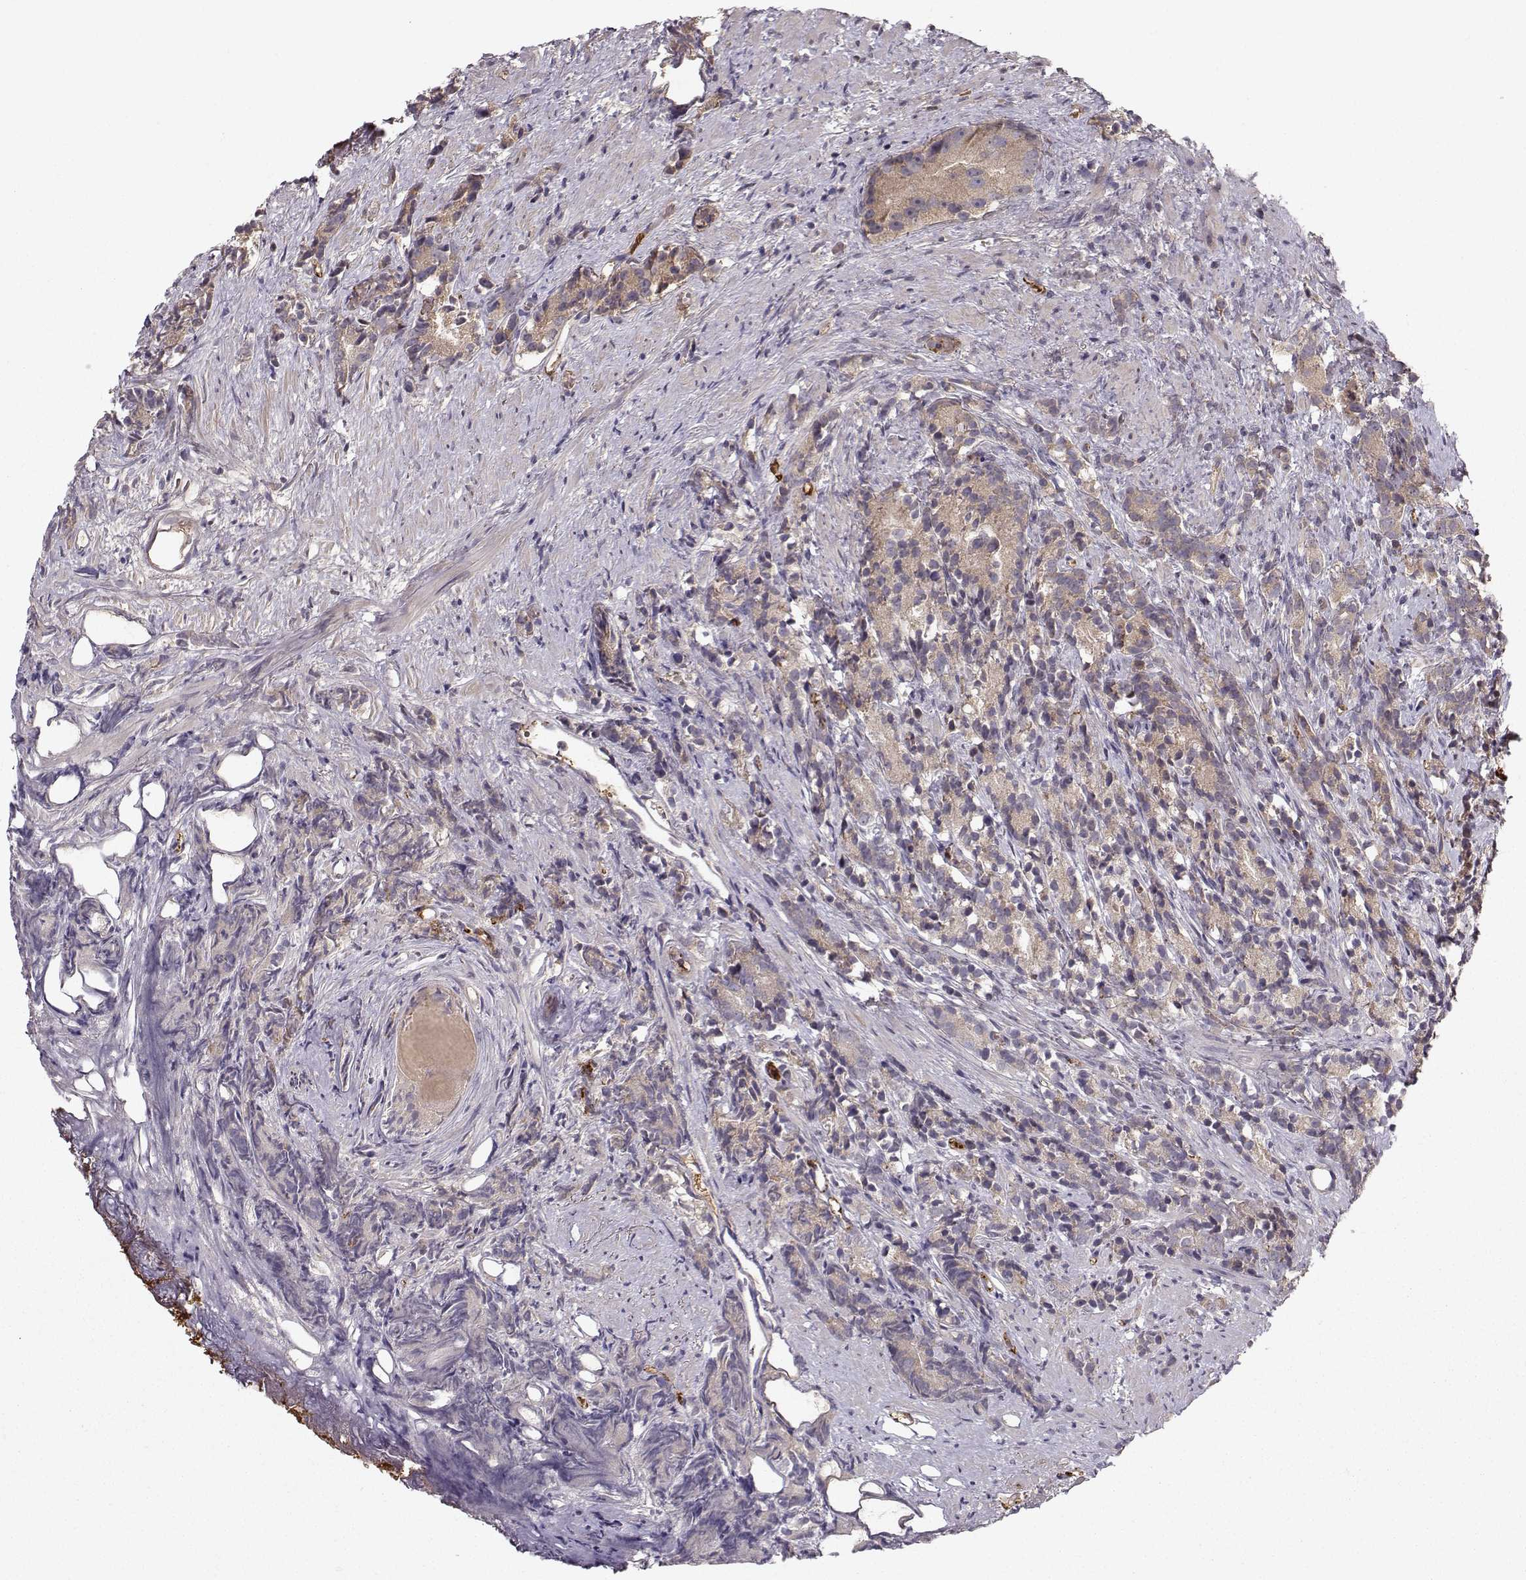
{"staining": {"intensity": "weak", "quantity": "25%-75%", "location": "cytoplasmic/membranous"}, "tissue": "prostate cancer", "cell_type": "Tumor cells", "image_type": "cancer", "snomed": [{"axis": "morphology", "description": "Adenocarcinoma, High grade"}, {"axis": "topography", "description": "Prostate"}], "caption": "DAB (3,3'-diaminobenzidine) immunohistochemical staining of prostate cancer shows weak cytoplasmic/membranous protein staining in approximately 25%-75% of tumor cells.", "gene": "WNT6", "patient": {"sex": "male", "age": 90}}